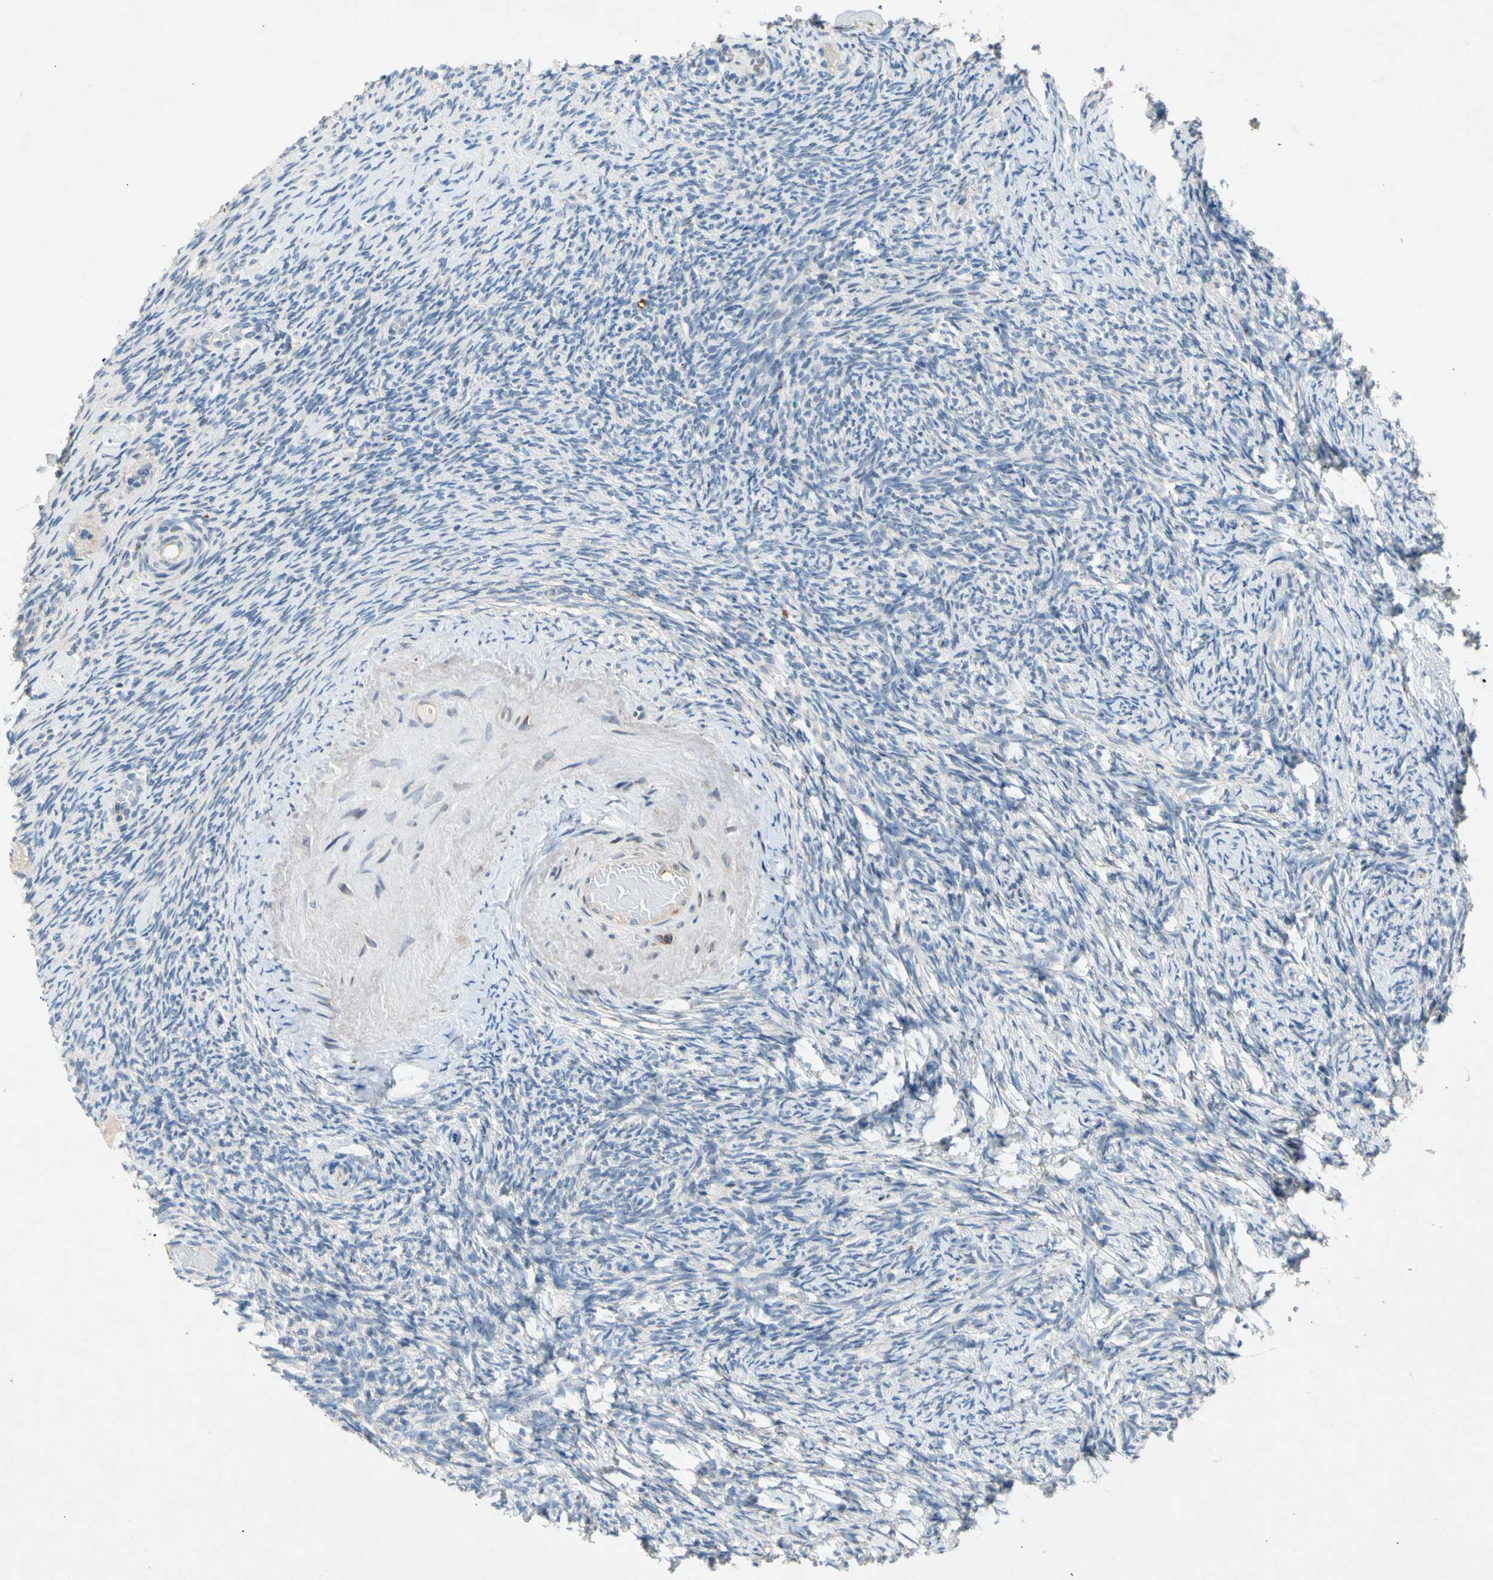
{"staining": {"intensity": "weak", "quantity": ">75%", "location": "cytoplasmic/membranous"}, "tissue": "ovary", "cell_type": "Follicle cells", "image_type": "normal", "snomed": [{"axis": "morphology", "description": "Normal tissue, NOS"}, {"axis": "topography", "description": "Ovary"}], "caption": "Ovary stained with a brown dye reveals weak cytoplasmic/membranous positive staining in approximately >75% of follicle cells.", "gene": "GASK1B", "patient": {"sex": "female", "age": 60}}